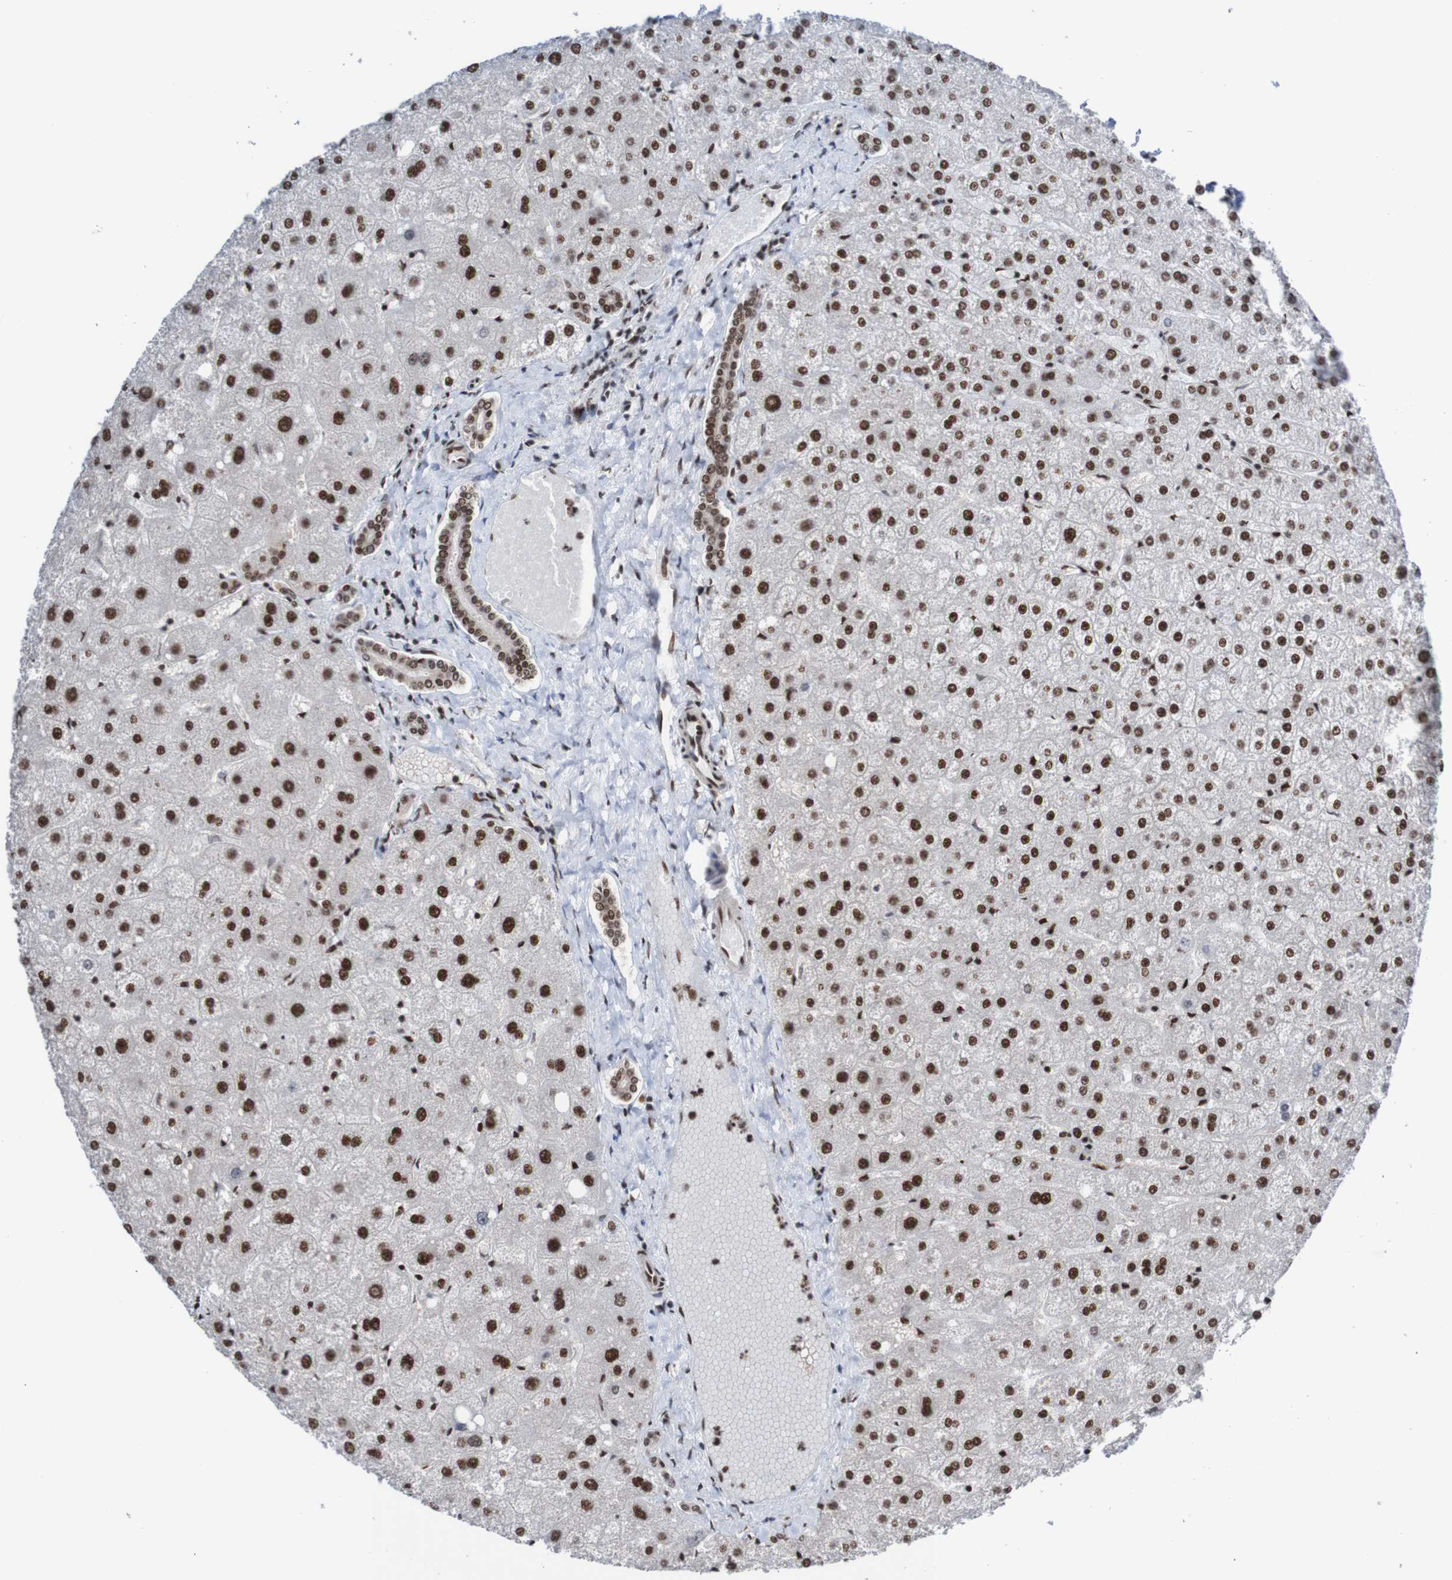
{"staining": {"intensity": "moderate", "quantity": ">75%", "location": "nuclear"}, "tissue": "liver", "cell_type": "Cholangiocytes", "image_type": "normal", "snomed": [{"axis": "morphology", "description": "Normal tissue, NOS"}, {"axis": "topography", "description": "Liver"}], "caption": "Moderate nuclear positivity is appreciated in about >75% of cholangiocytes in normal liver. Nuclei are stained in blue.", "gene": "CDC5L", "patient": {"sex": "male", "age": 73}}